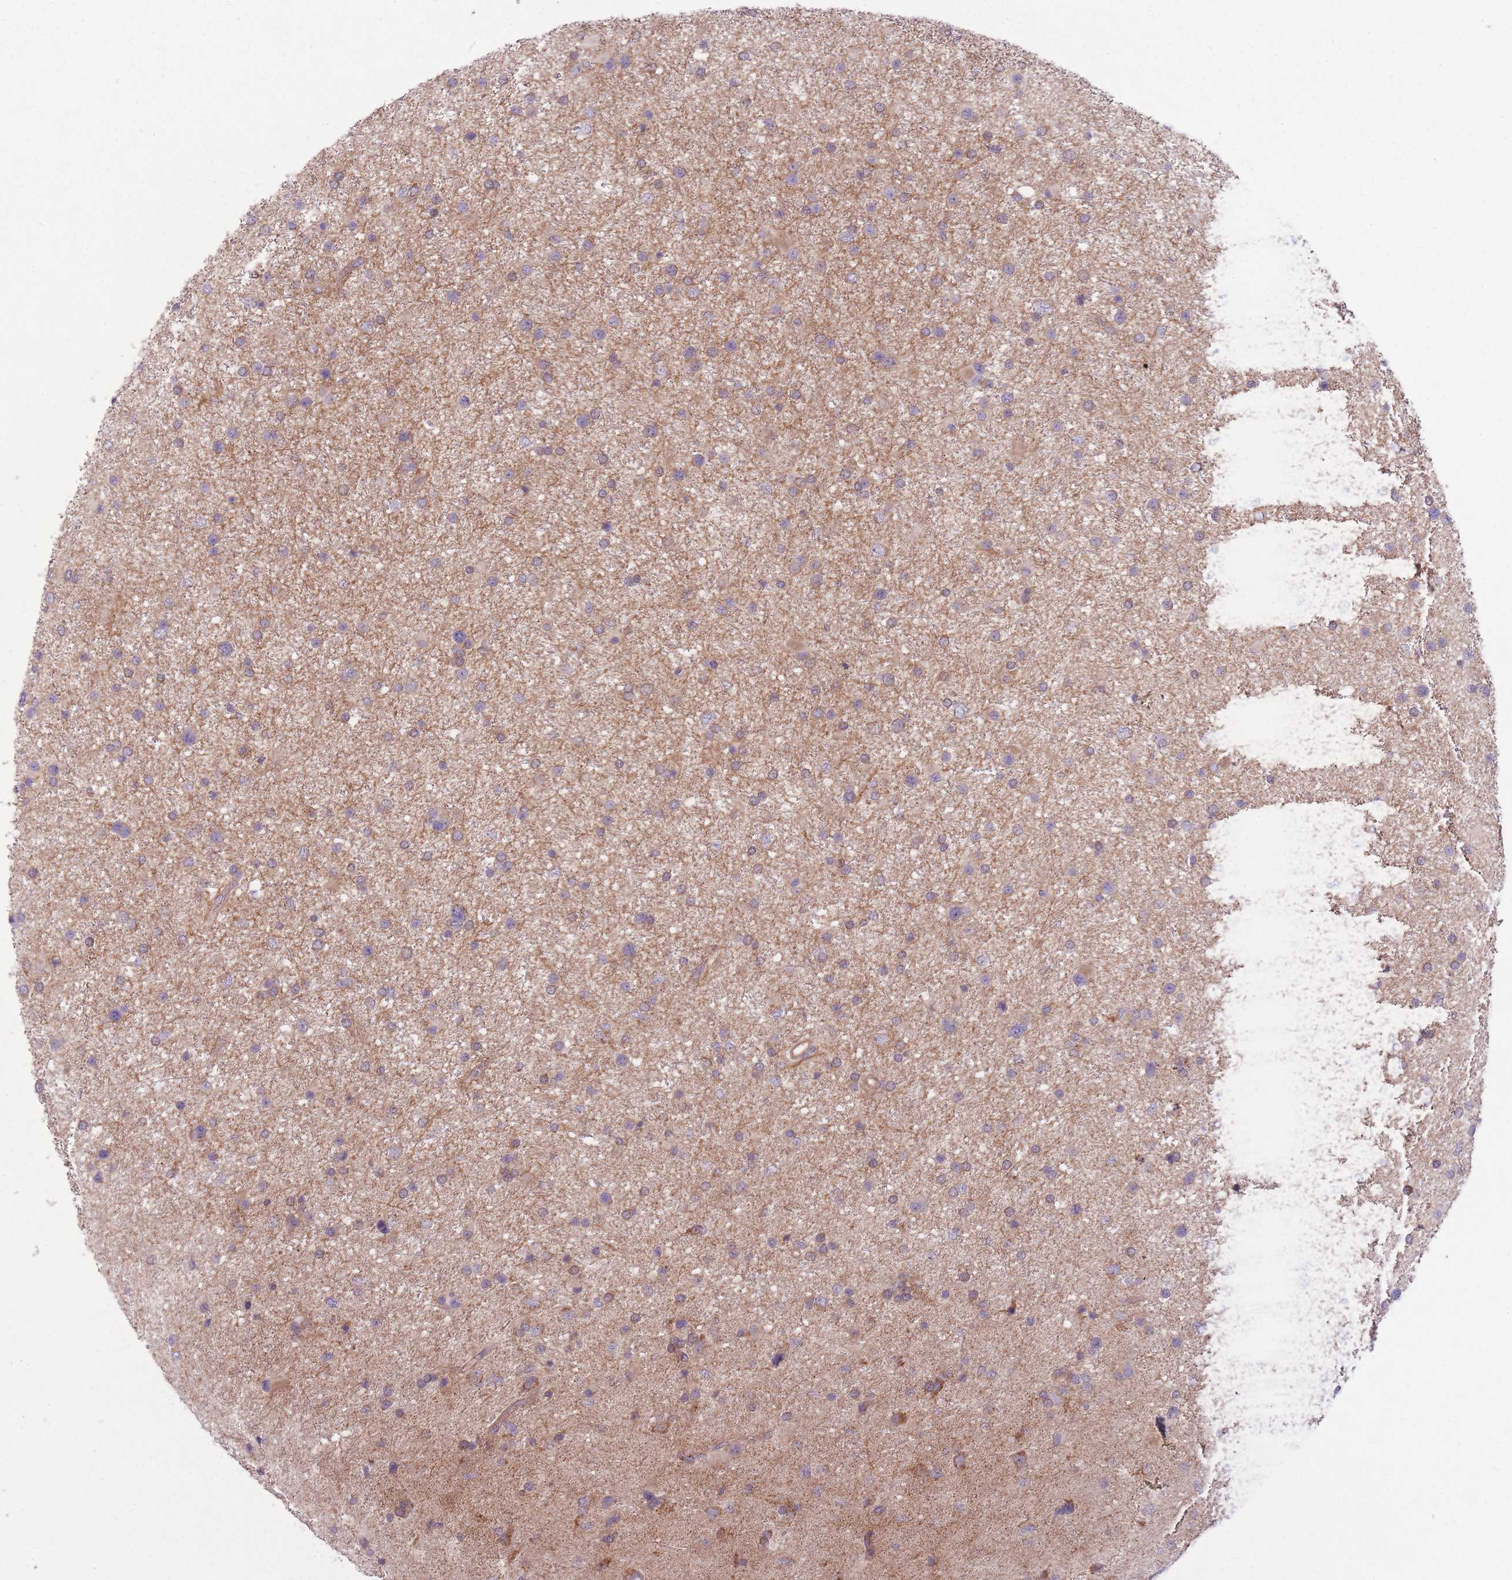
{"staining": {"intensity": "weak", "quantity": "25%-75%", "location": "cytoplasmic/membranous"}, "tissue": "glioma", "cell_type": "Tumor cells", "image_type": "cancer", "snomed": [{"axis": "morphology", "description": "Glioma, malignant, Low grade"}, {"axis": "topography", "description": "Brain"}], "caption": "This histopathology image exhibits glioma stained with immunohistochemistry to label a protein in brown. The cytoplasmic/membranous of tumor cells show weak positivity for the protein. Nuclei are counter-stained blue.", "gene": "NT5DC2", "patient": {"sex": "female", "age": 32}}